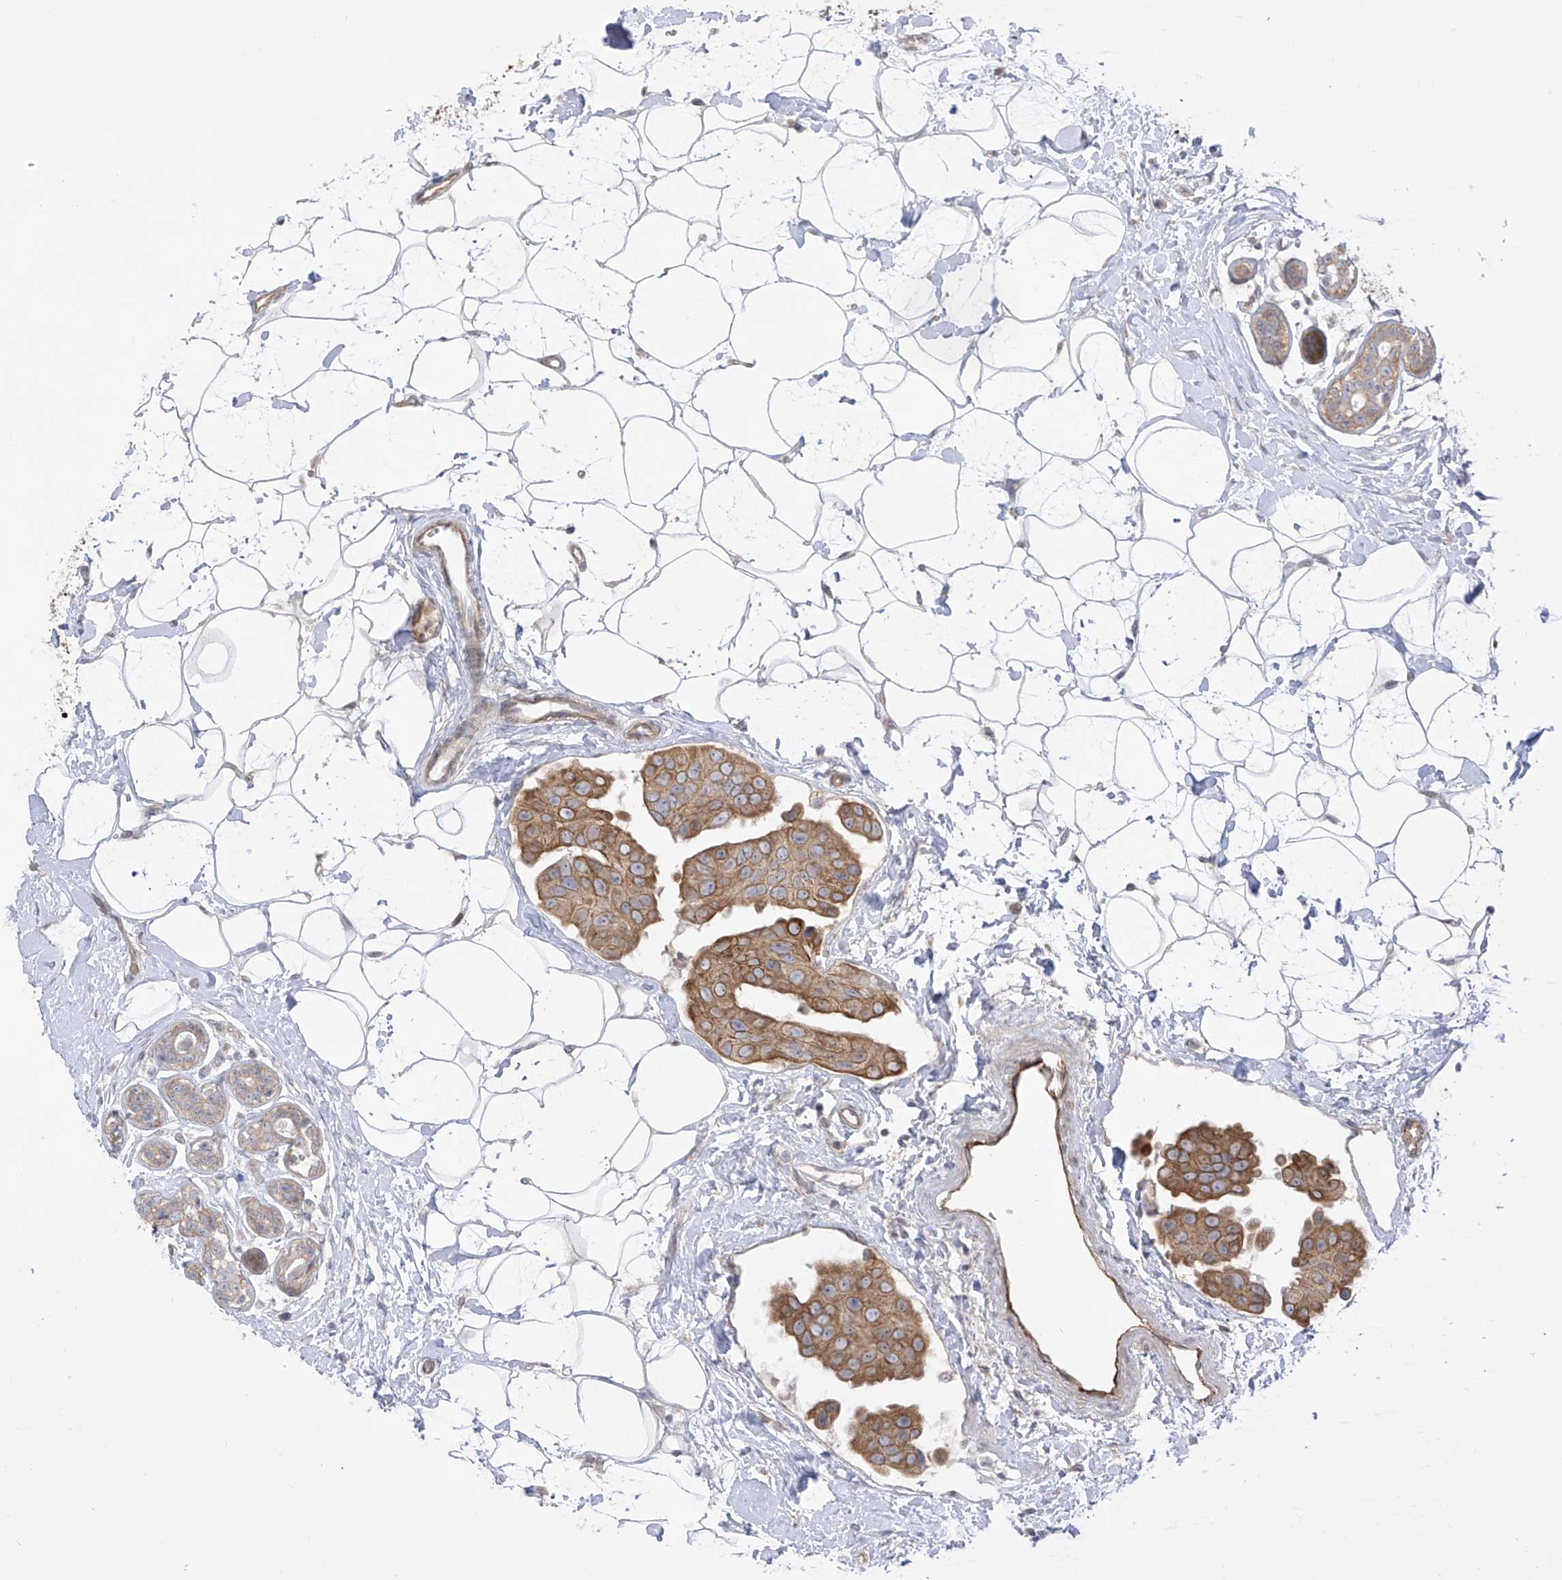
{"staining": {"intensity": "moderate", "quantity": ">75%", "location": "cytoplasmic/membranous"}, "tissue": "breast cancer", "cell_type": "Tumor cells", "image_type": "cancer", "snomed": [{"axis": "morphology", "description": "Normal tissue, NOS"}, {"axis": "morphology", "description": "Duct carcinoma"}, {"axis": "topography", "description": "Breast"}], "caption": "High-magnification brightfield microscopy of breast intraductal carcinoma stained with DAB (brown) and counterstained with hematoxylin (blue). tumor cells exhibit moderate cytoplasmic/membranous staining is present in approximately>75% of cells.", "gene": "EIPR1", "patient": {"sex": "female", "age": 39}}